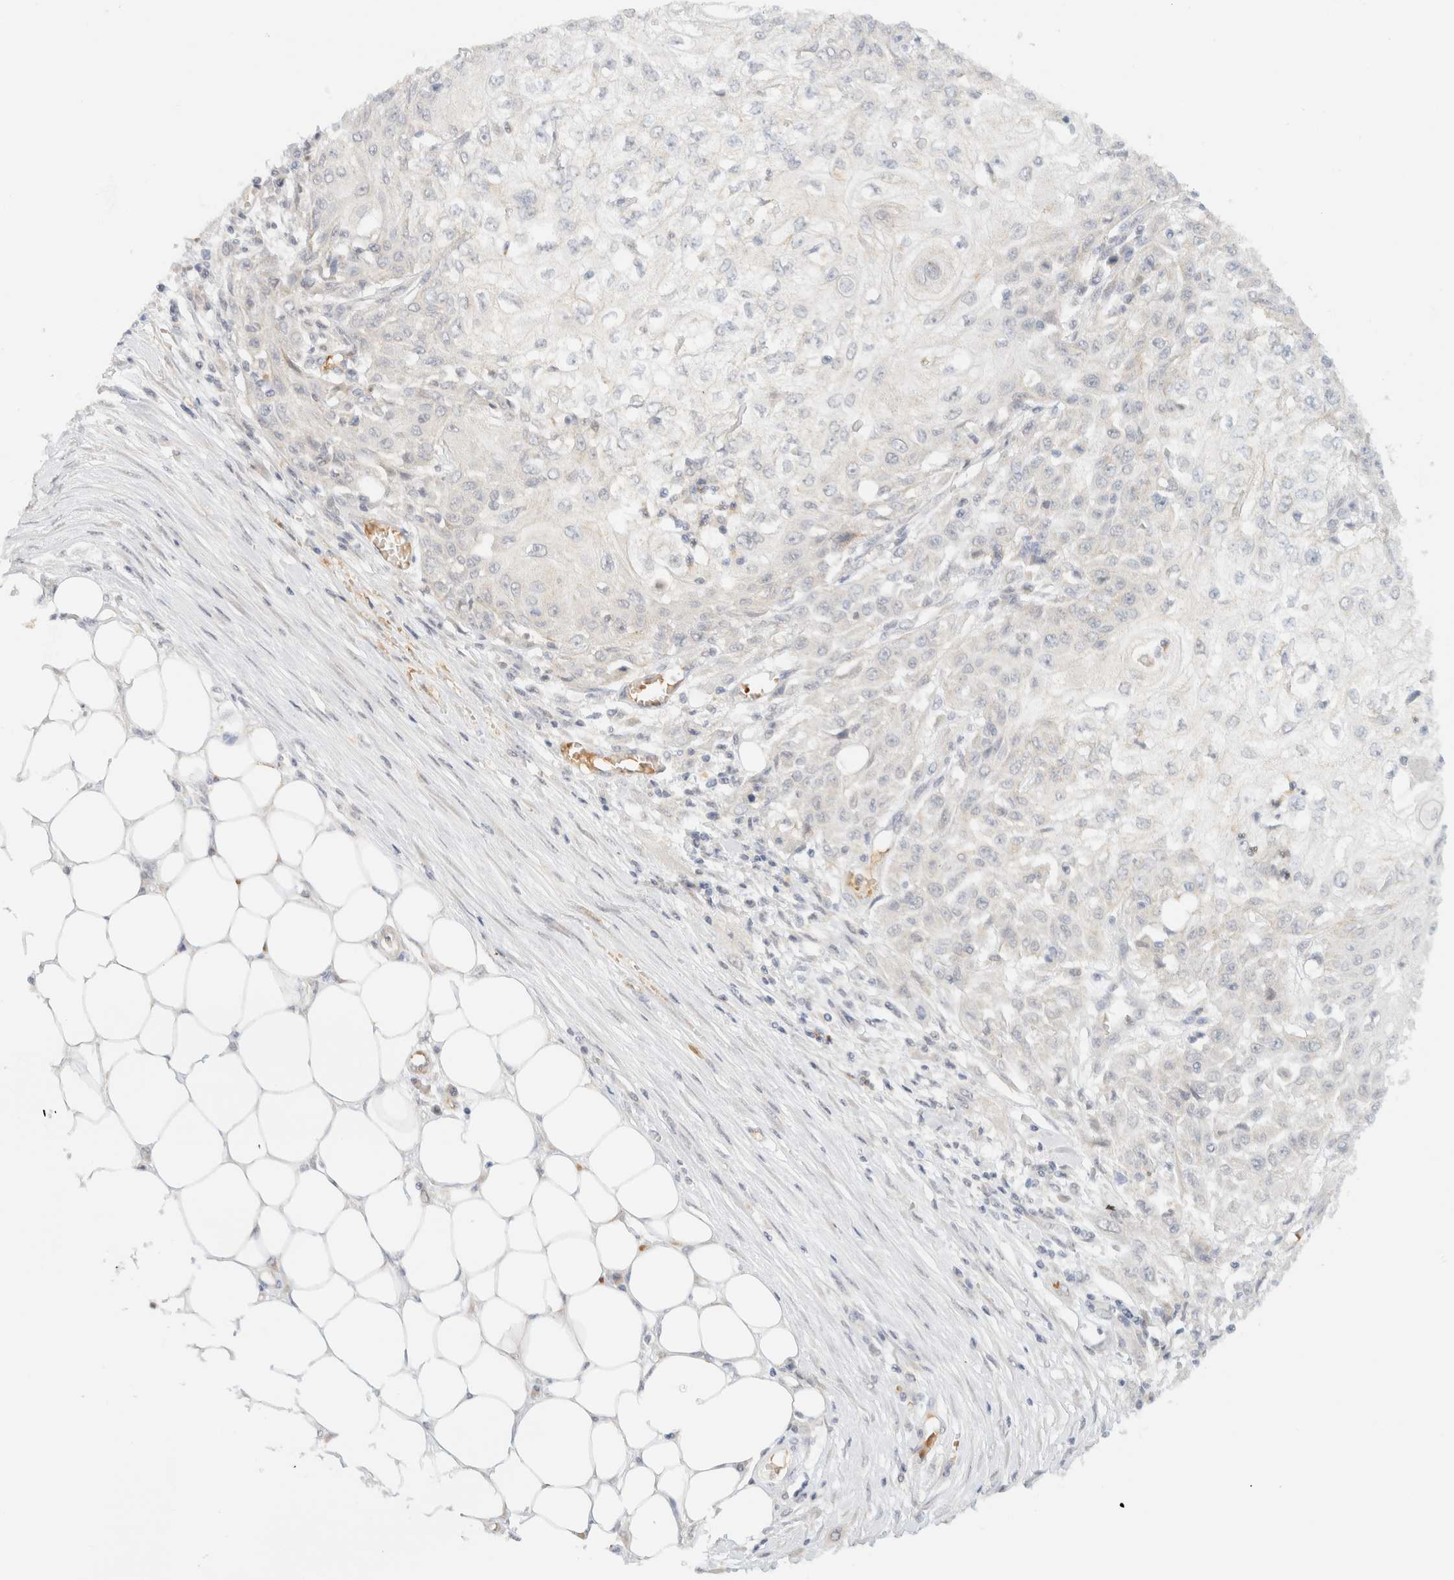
{"staining": {"intensity": "negative", "quantity": "none", "location": "none"}, "tissue": "skin cancer", "cell_type": "Tumor cells", "image_type": "cancer", "snomed": [{"axis": "morphology", "description": "Squamous cell carcinoma, NOS"}, {"axis": "morphology", "description": "Squamous cell carcinoma, metastatic, NOS"}, {"axis": "topography", "description": "Skin"}, {"axis": "topography", "description": "Lymph node"}], "caption": "A histopathology image of skin cancer stained for a protein demonstrates no brown staining in tumor cells.", "gene": "TNK1", "patient": {"sex": "male", "age": 75}}